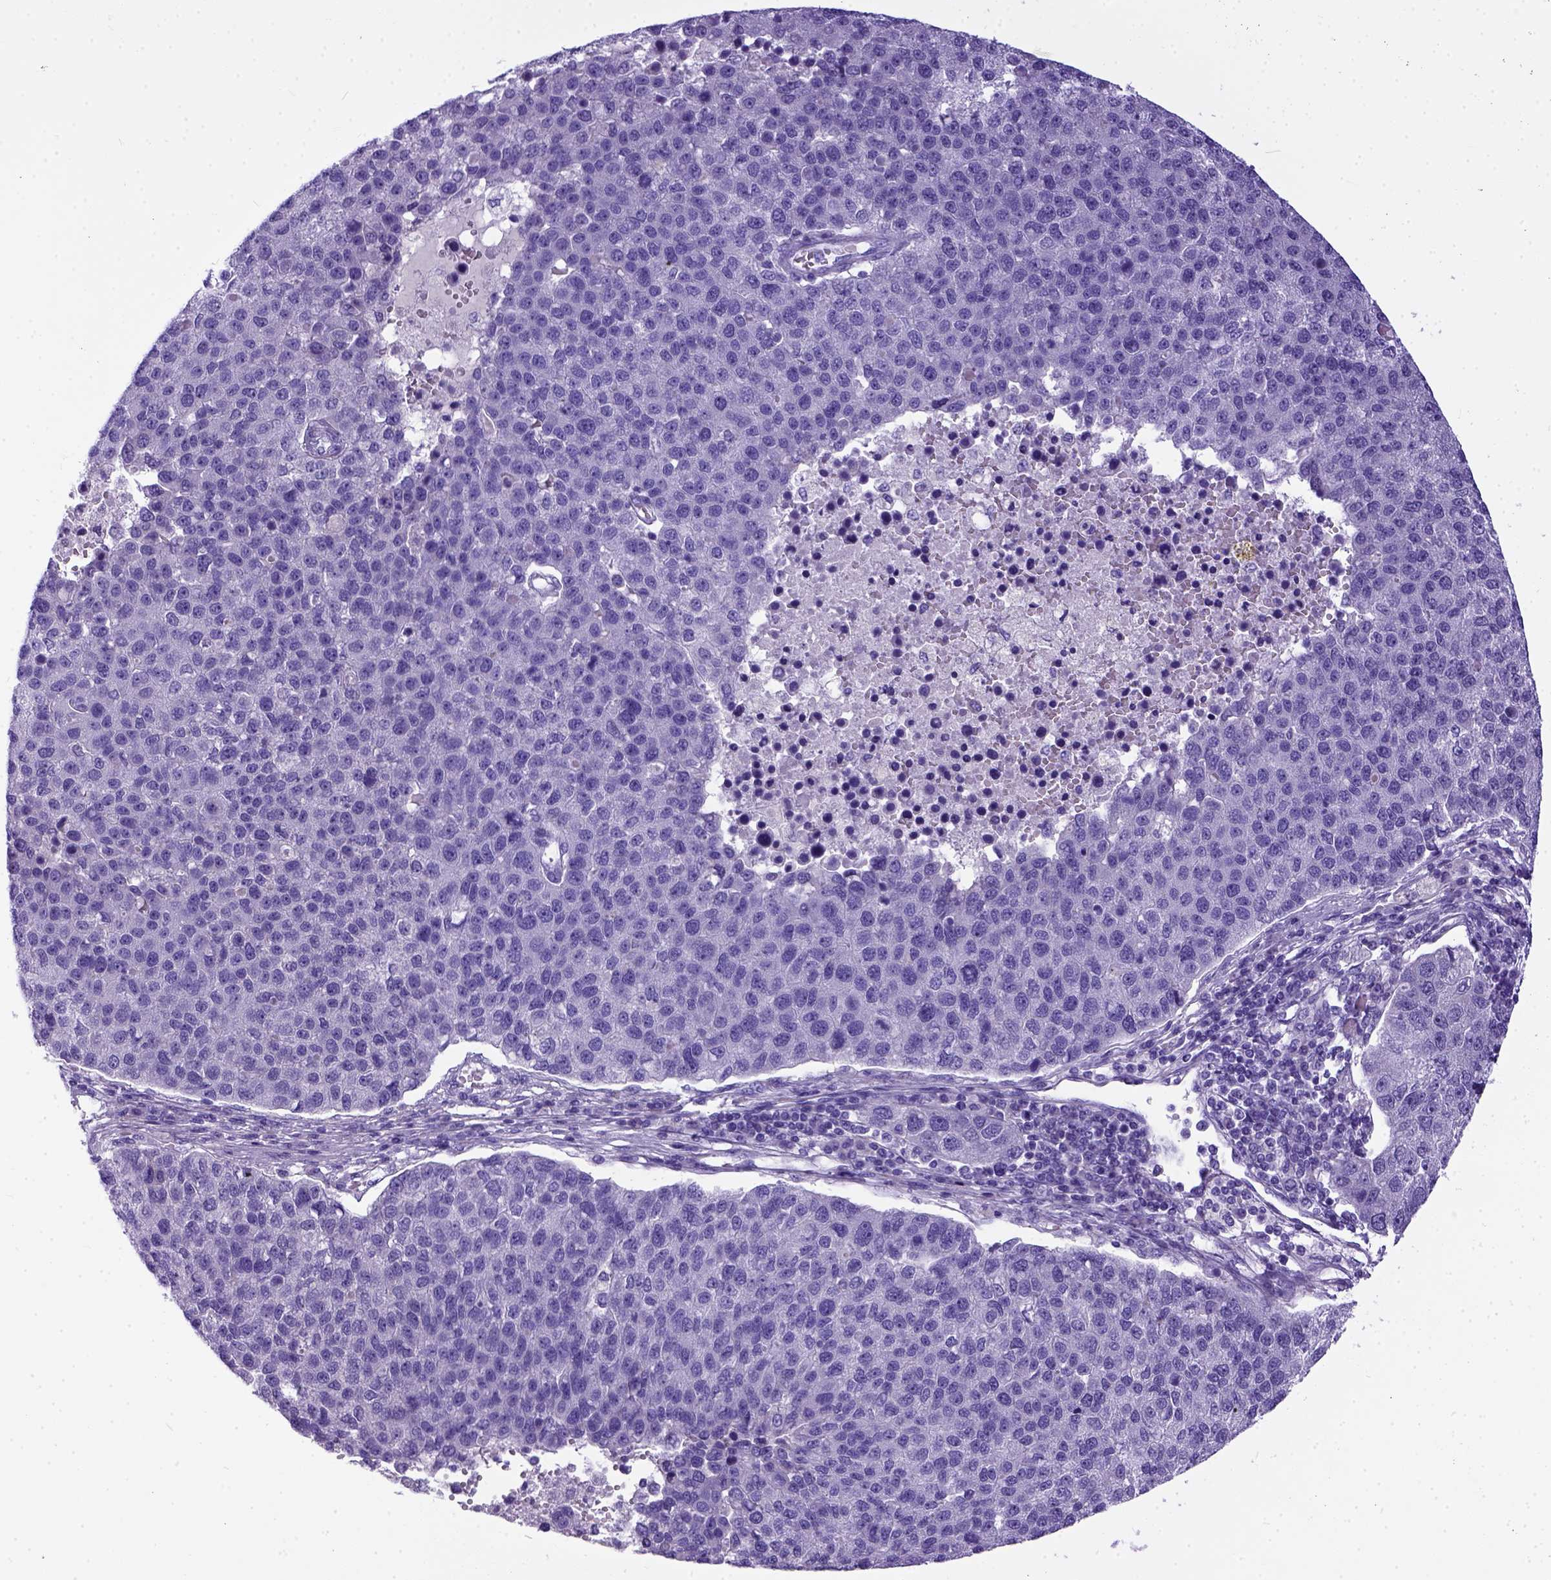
{"staining": {"intensity": "negative", "quantity": "none", "location": "none"}, "tissue": "pancreatic cancer", "cell_type": "Tumor cells", "image_type": "cancer", "snomed": [{"axis": "morphology", "description": "Adenocarcinoma, NOS"}, {"axis": "topography", "description": "Pancreas"}], "caption": "DAB (3,3'-diaminobenzidine) immunohistochemical staining of human pancreatic cancer displays no significant staining in tumor cells.", "gene": "IGF2", "patient": {"sex": "female", "age": 61}}